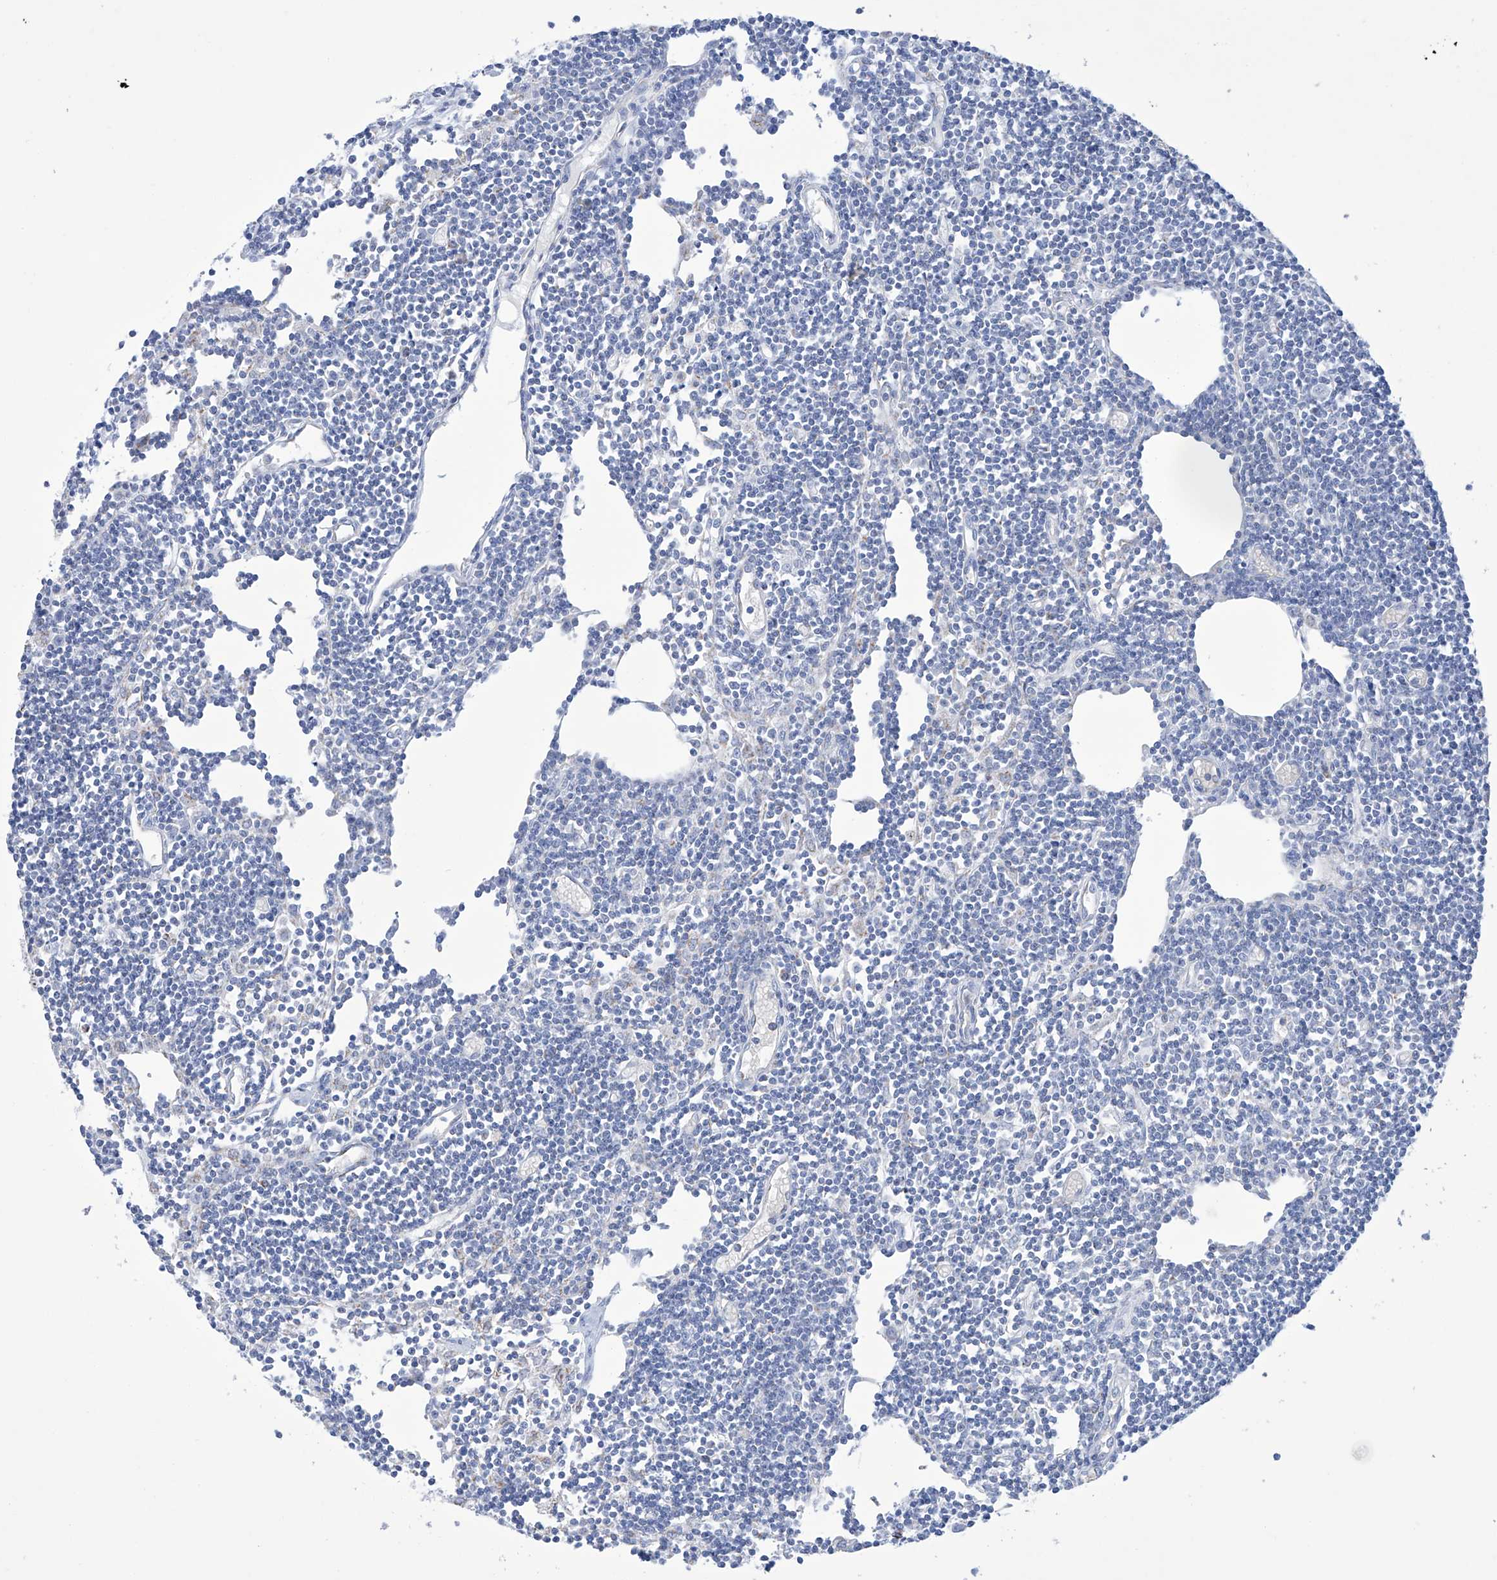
{"staining": {"intensity": "negative", "quantity": "none", "location": "none"}, "tissue": "lymph node", "cell_type": "Germinal center cells", "image_type": "normal", "snomed": [{"axis": "morphology", "description": "Normal tissue, NOS"}, {"axis": "topography", "description": "Lymph node"}], "caption": "High power microscopy photomicrograph of an IHC micrograph of normal lymph node, revealing no significant positivity in germinal center cells.", "gene": "ALDH6A1", "patient": {"sex": "female", "age": 11}}